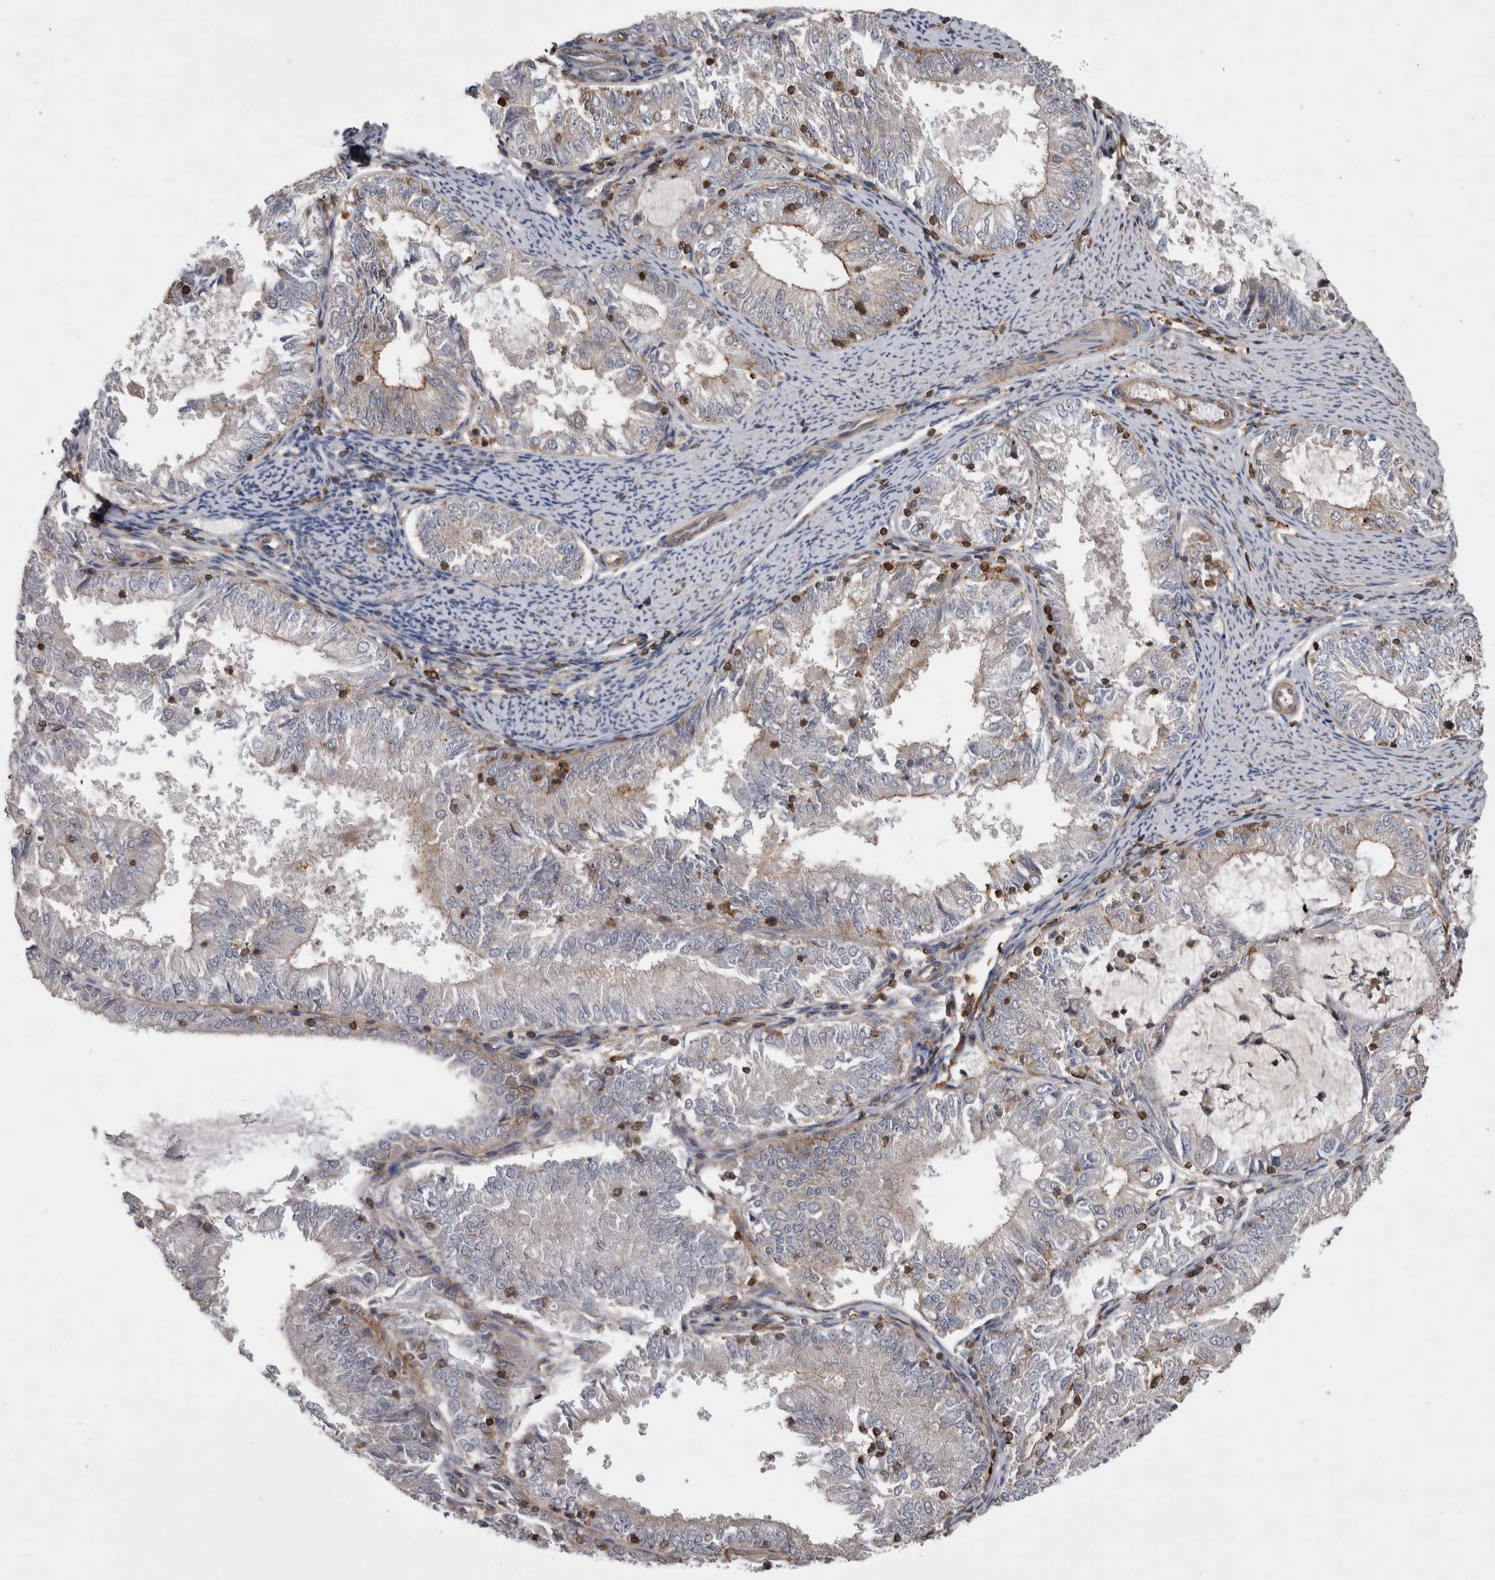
{"staining": {"intensity": "weak", "quantity": "25%-75%", "location": "cytoplasmic/membranous"}, "tissue": "endometrial cancer", "cell_type": "Tumor cells", "image_type": "cancer", "snomed": [{"axis": "morphology", "description": "Adenocarcinoma, NOS"}, {"axis": "topography", "description": "Endometrium"}], "caption": "Protein expression by immunohistochemistry (IHC) demonstrates weak cytoplasmic/membranous positivity in approximately 25%-75% of tumor cells in endometrial cancer (adenocarcinoma). (Brightfield microscopy of DAB IHC at high magnification).", "gene": "SPATA48", "patient": {"sex": "female", "age": 57}}